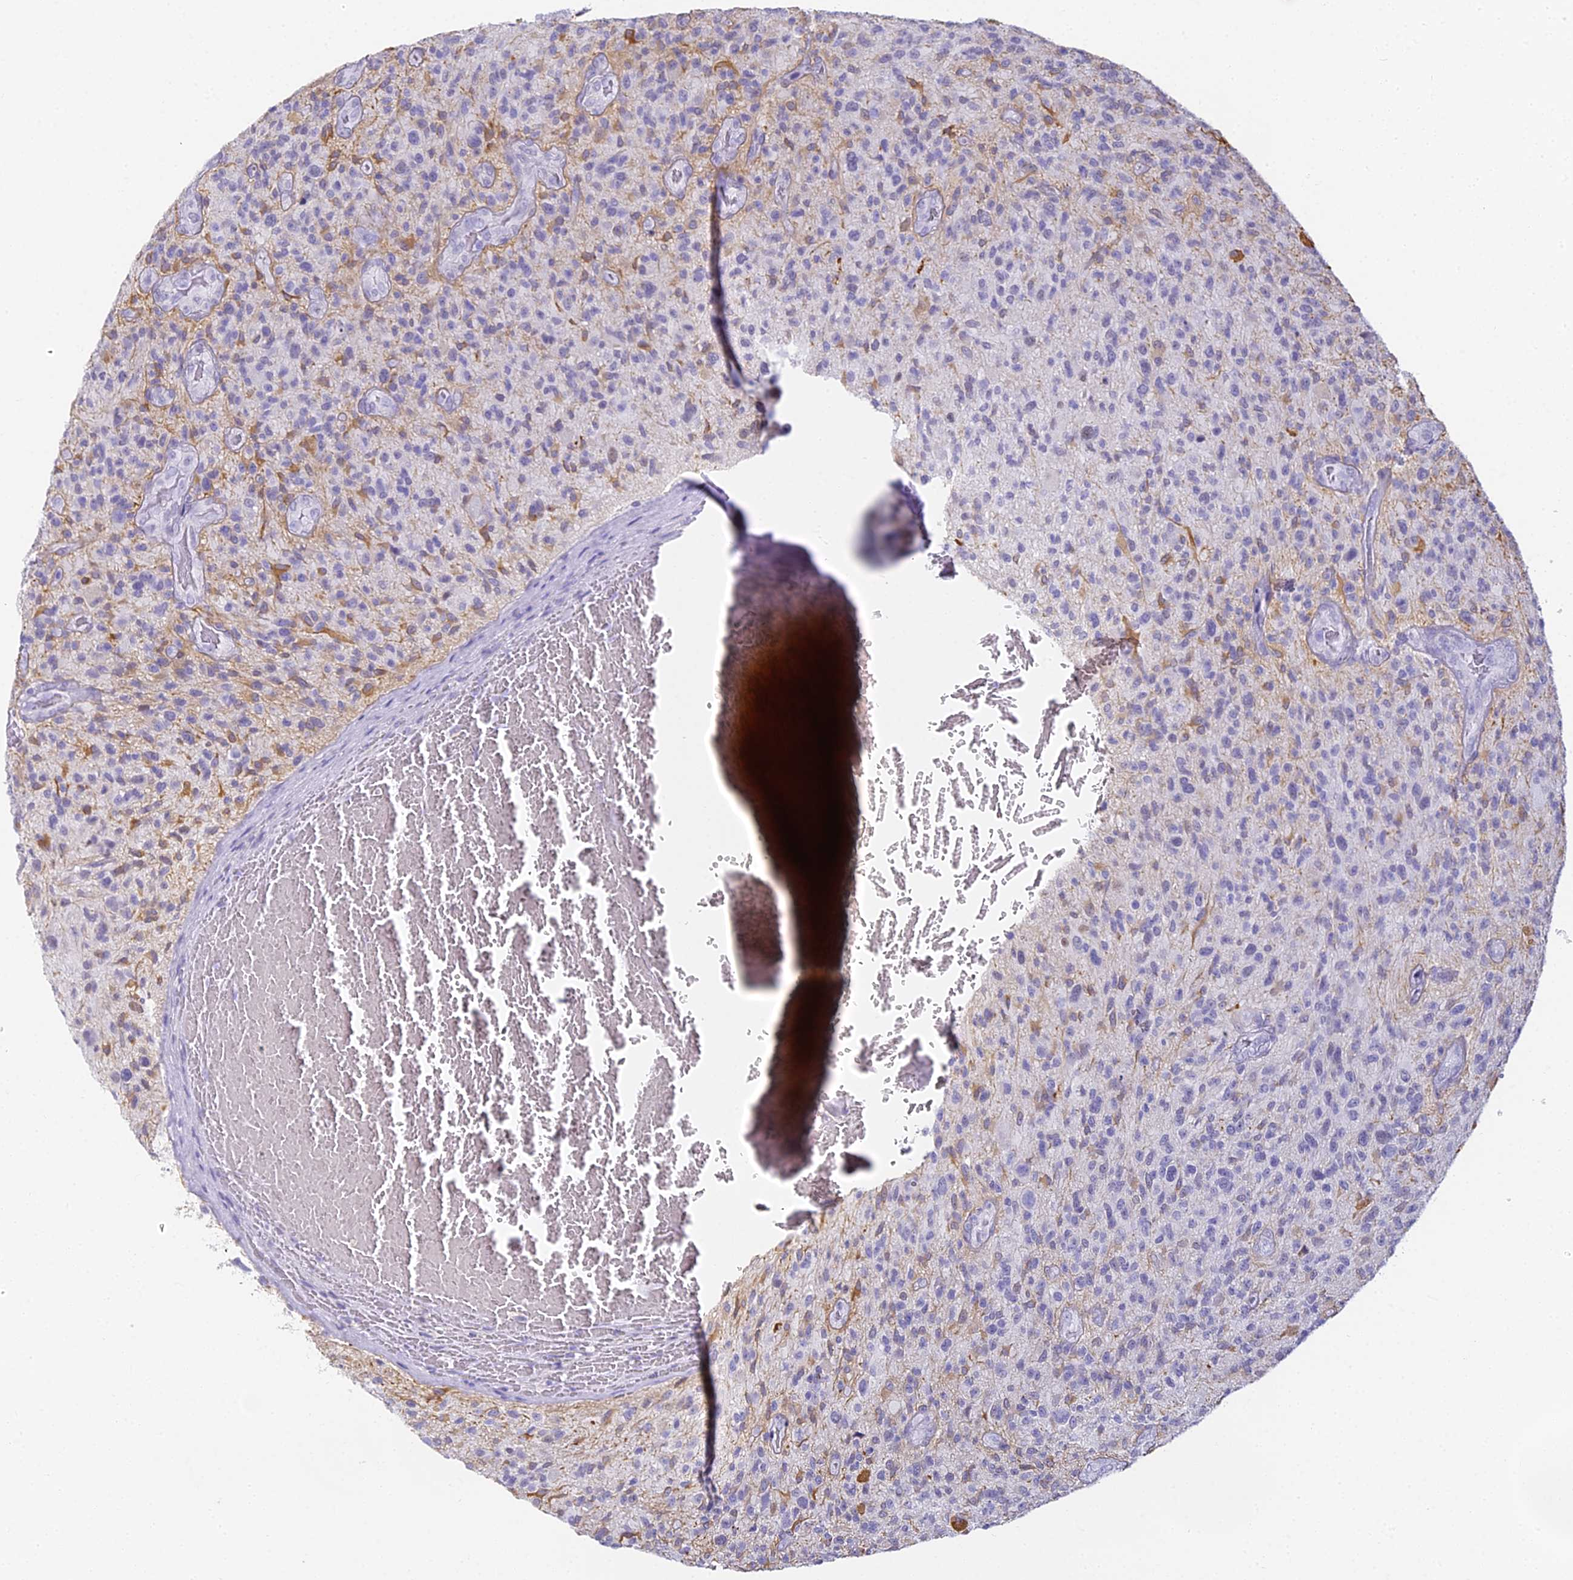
{"staining": {"intensity": "negative", "quantity": "none", "location": "none"}, "tissue": "glioma", "cell_type": "Tumor cells", "image_type": "cancer", "snomed": [{"axis": "morphology", "description": "Glioma, malignant, High grade"}, {"axis": "topography", "description": "Brain"}], "caption": "Immunohistochemical staining of glioma shows no significant staining in tumor cells.", "gene": "ABHD14A-ACY1", "patient": {"sex": "male", "age": 47}}